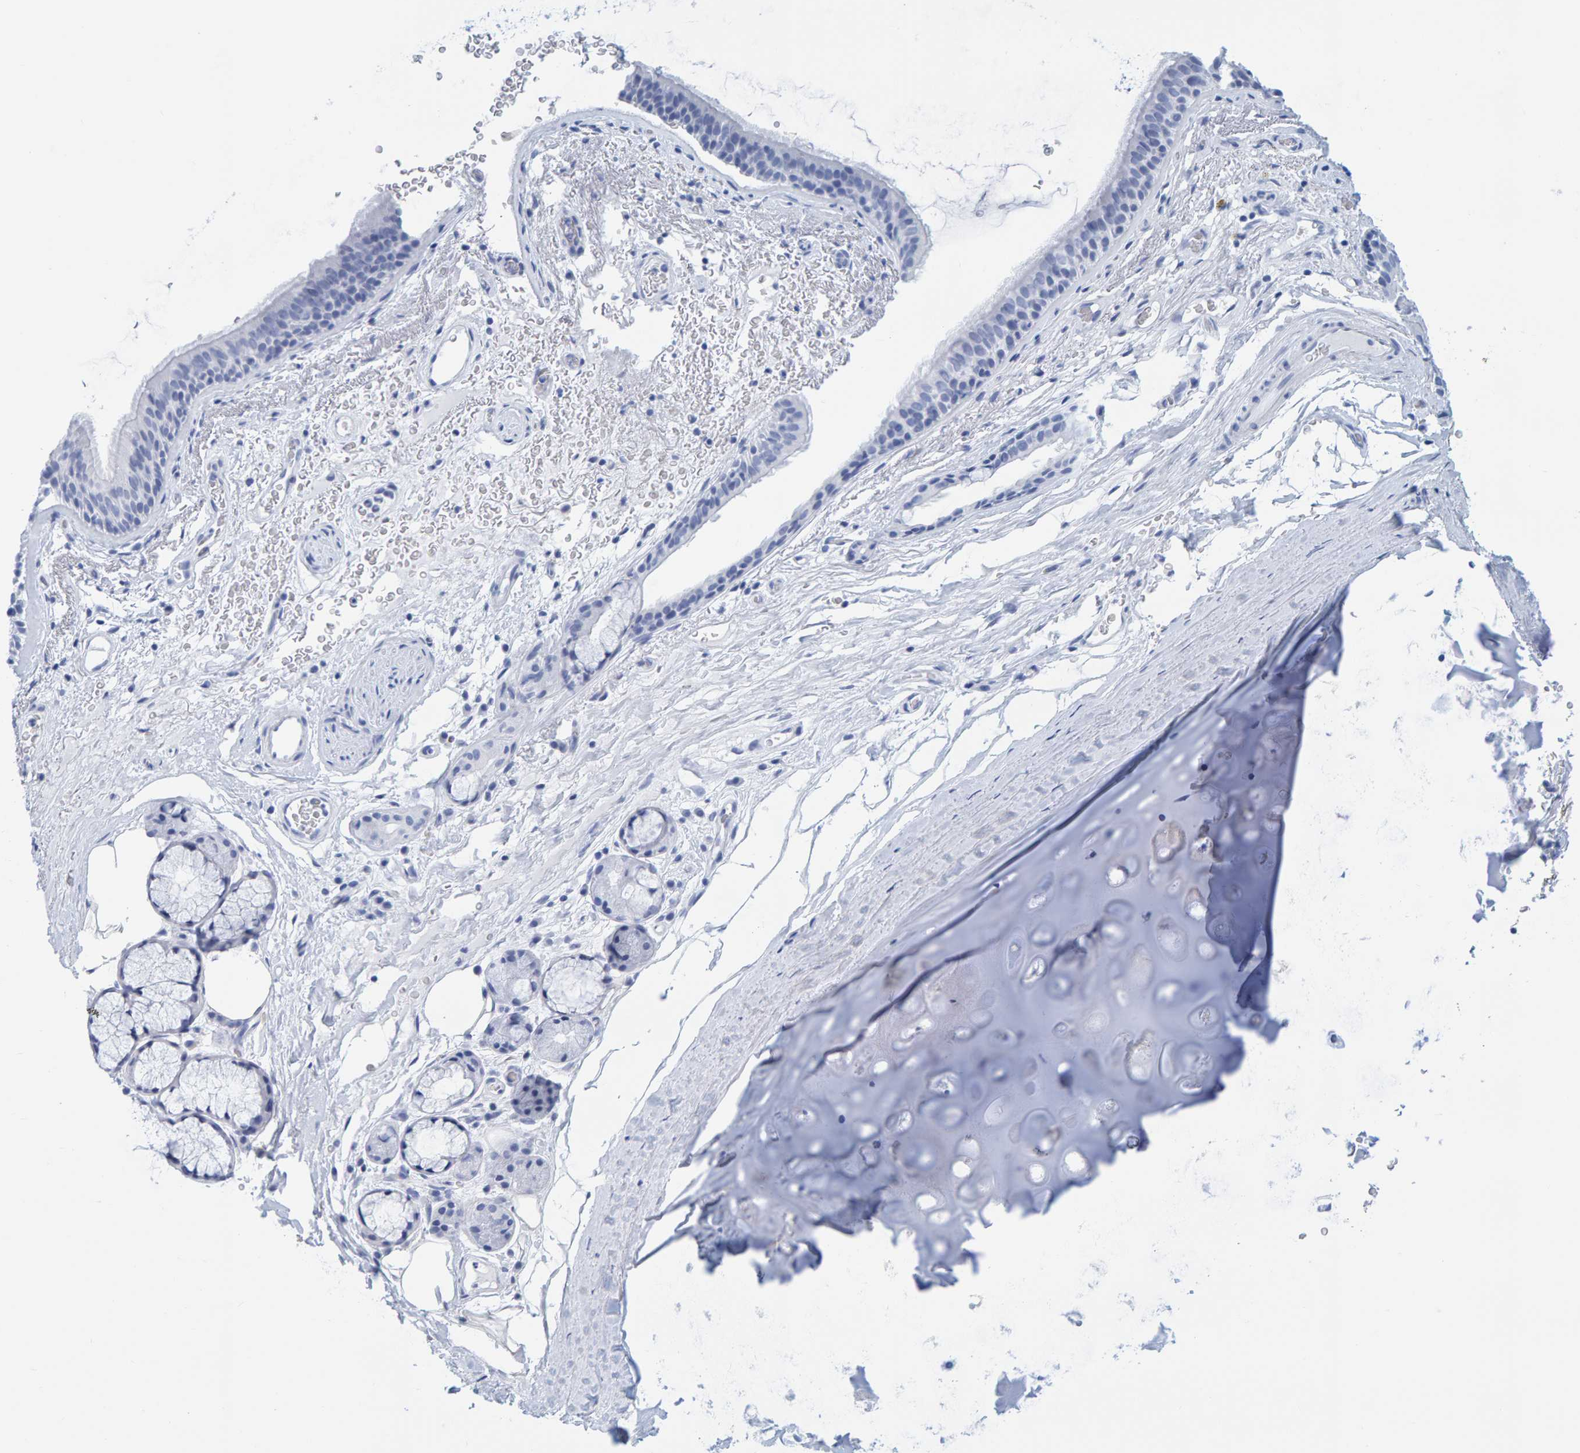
{"staining": {"intensity": "negative", "quantity": "none", "location": "none"}, "tissue": "bronchus", "cell_type": "Respiratory epithelial cells", "image_type": "normal", "snomed": [{"axis": "morphology", "description": "Normal tissue, NOS"}, {"axis": "topography", "description": "Cartilage tissue"}], "caption": "Bronchus stained for a protein using IHC shows no expression respiratory epithelial cells.", "gene": "SFTPC", "patient": {"sex": "female", "age": 63}}